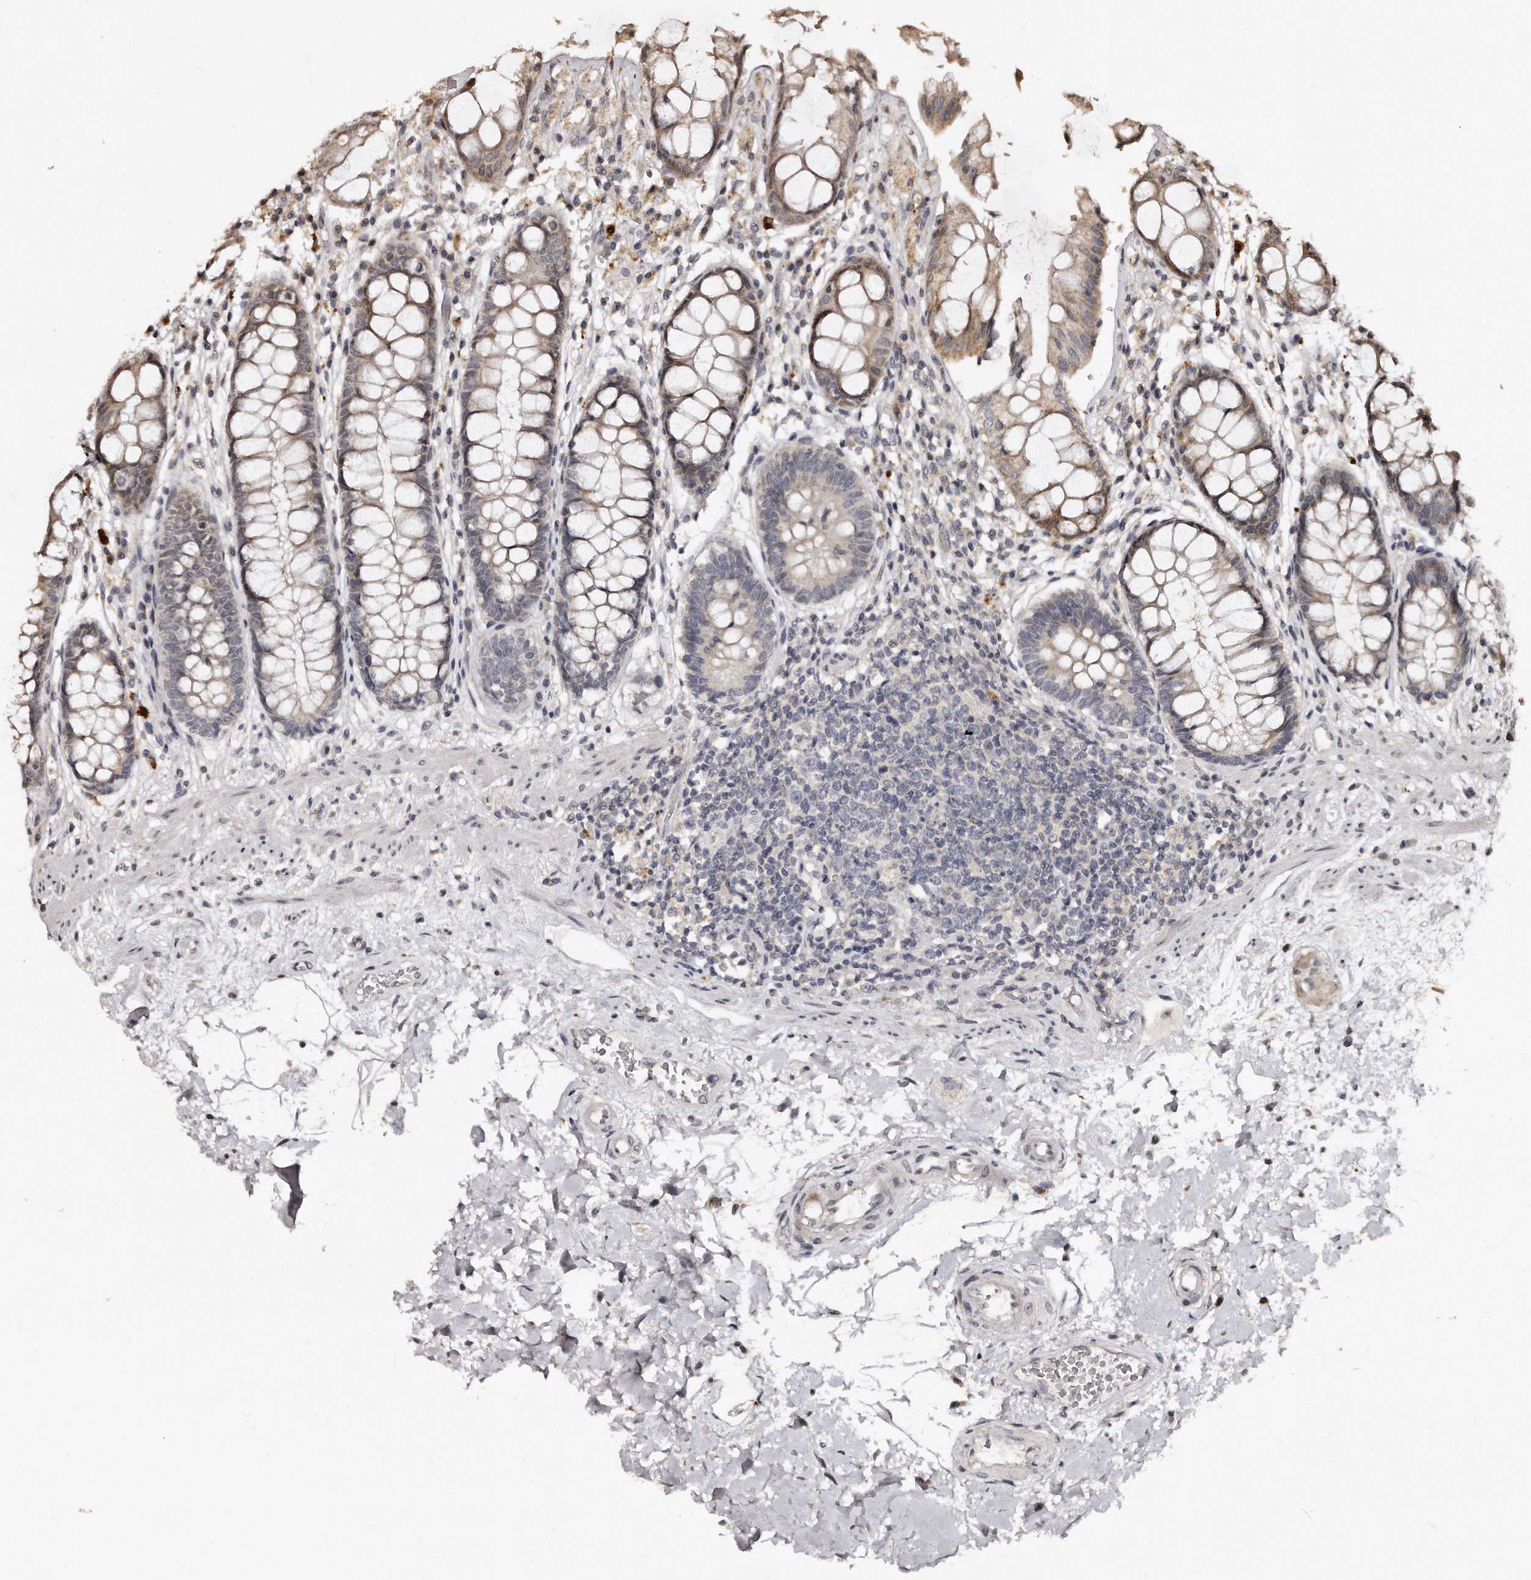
{"staining": {"intensity": "weak", "quantity": ">75%", "location": "cytoplasmic/membranous"}, "tissue": "rectum", "cell_type": "Glandular cells", "image_type": "normal", "snomed": [{"axis": "morphology", "description": "Normal tissue, NOS"}, {"axis": "topography", "description": "Rectum"}], "caption": "About >75% of glandular cells in unremarkable human rectum show weak cytoplasmic/membranous protein expression as visualized by brown immunohistochemical staining.", "gene": "TSHR", "patient": {"sex": "male", "age": 64}}